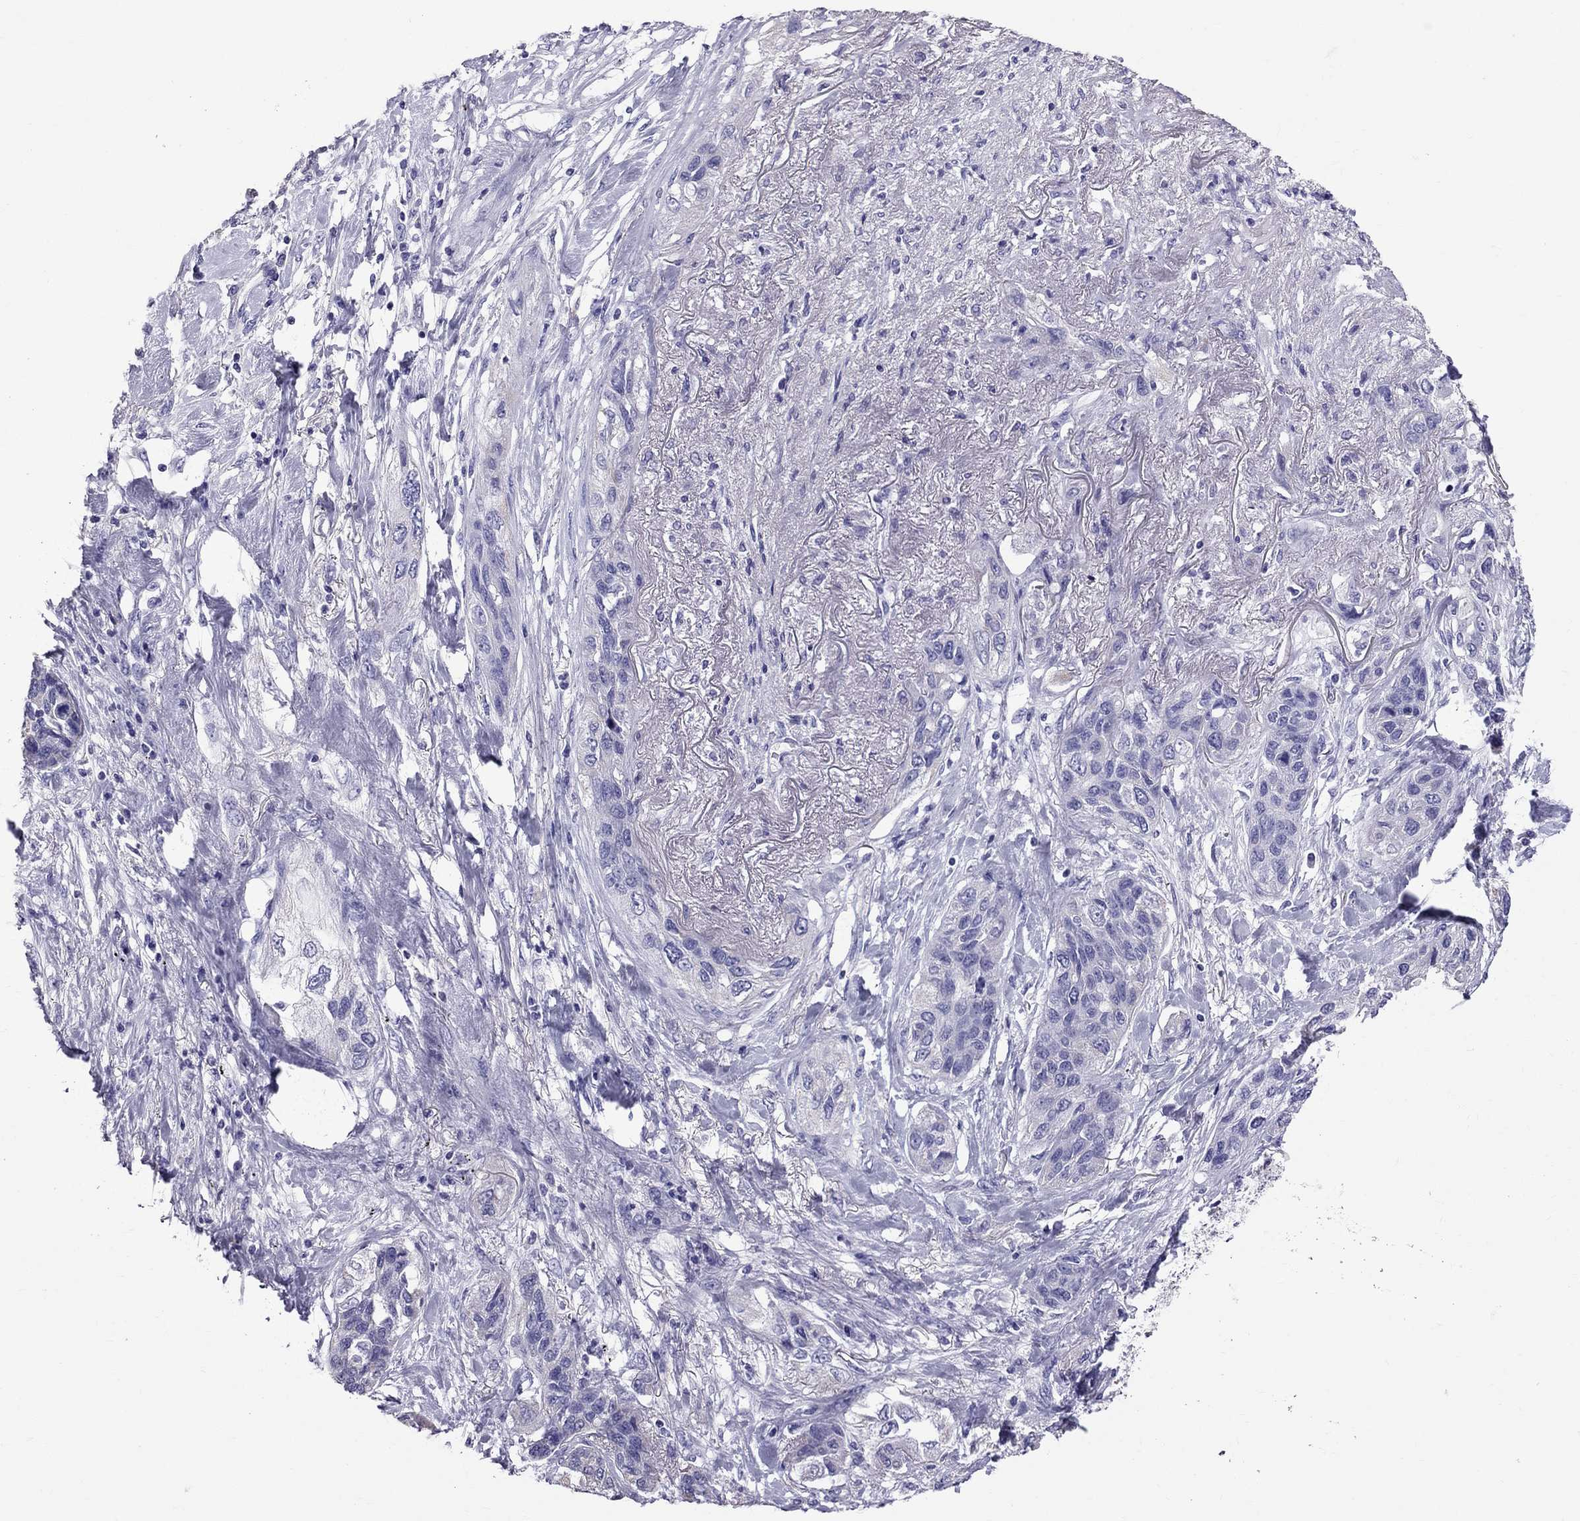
{"staining": {"intensity": "negative", "quantity": "none", "location": "none"}, "tissue": "lung cancer", "cell_type": "Tumor cells", "image_type": "cancer", "snomed": [{"axis": "morphology", "description": "Squamous cell carcinoma, NOS"}, {"axis": "topography", "description": "Lung"}], "caption": "Immunohistochemistry photomicrograph of neoplastic tissue: lung cancer stained with DAB (3,3'-diaminobenzidine) displays no significant protein staining in tumor cells.", "gene": "TTLL13", "patient": {"sex": "female", "age": 70}}